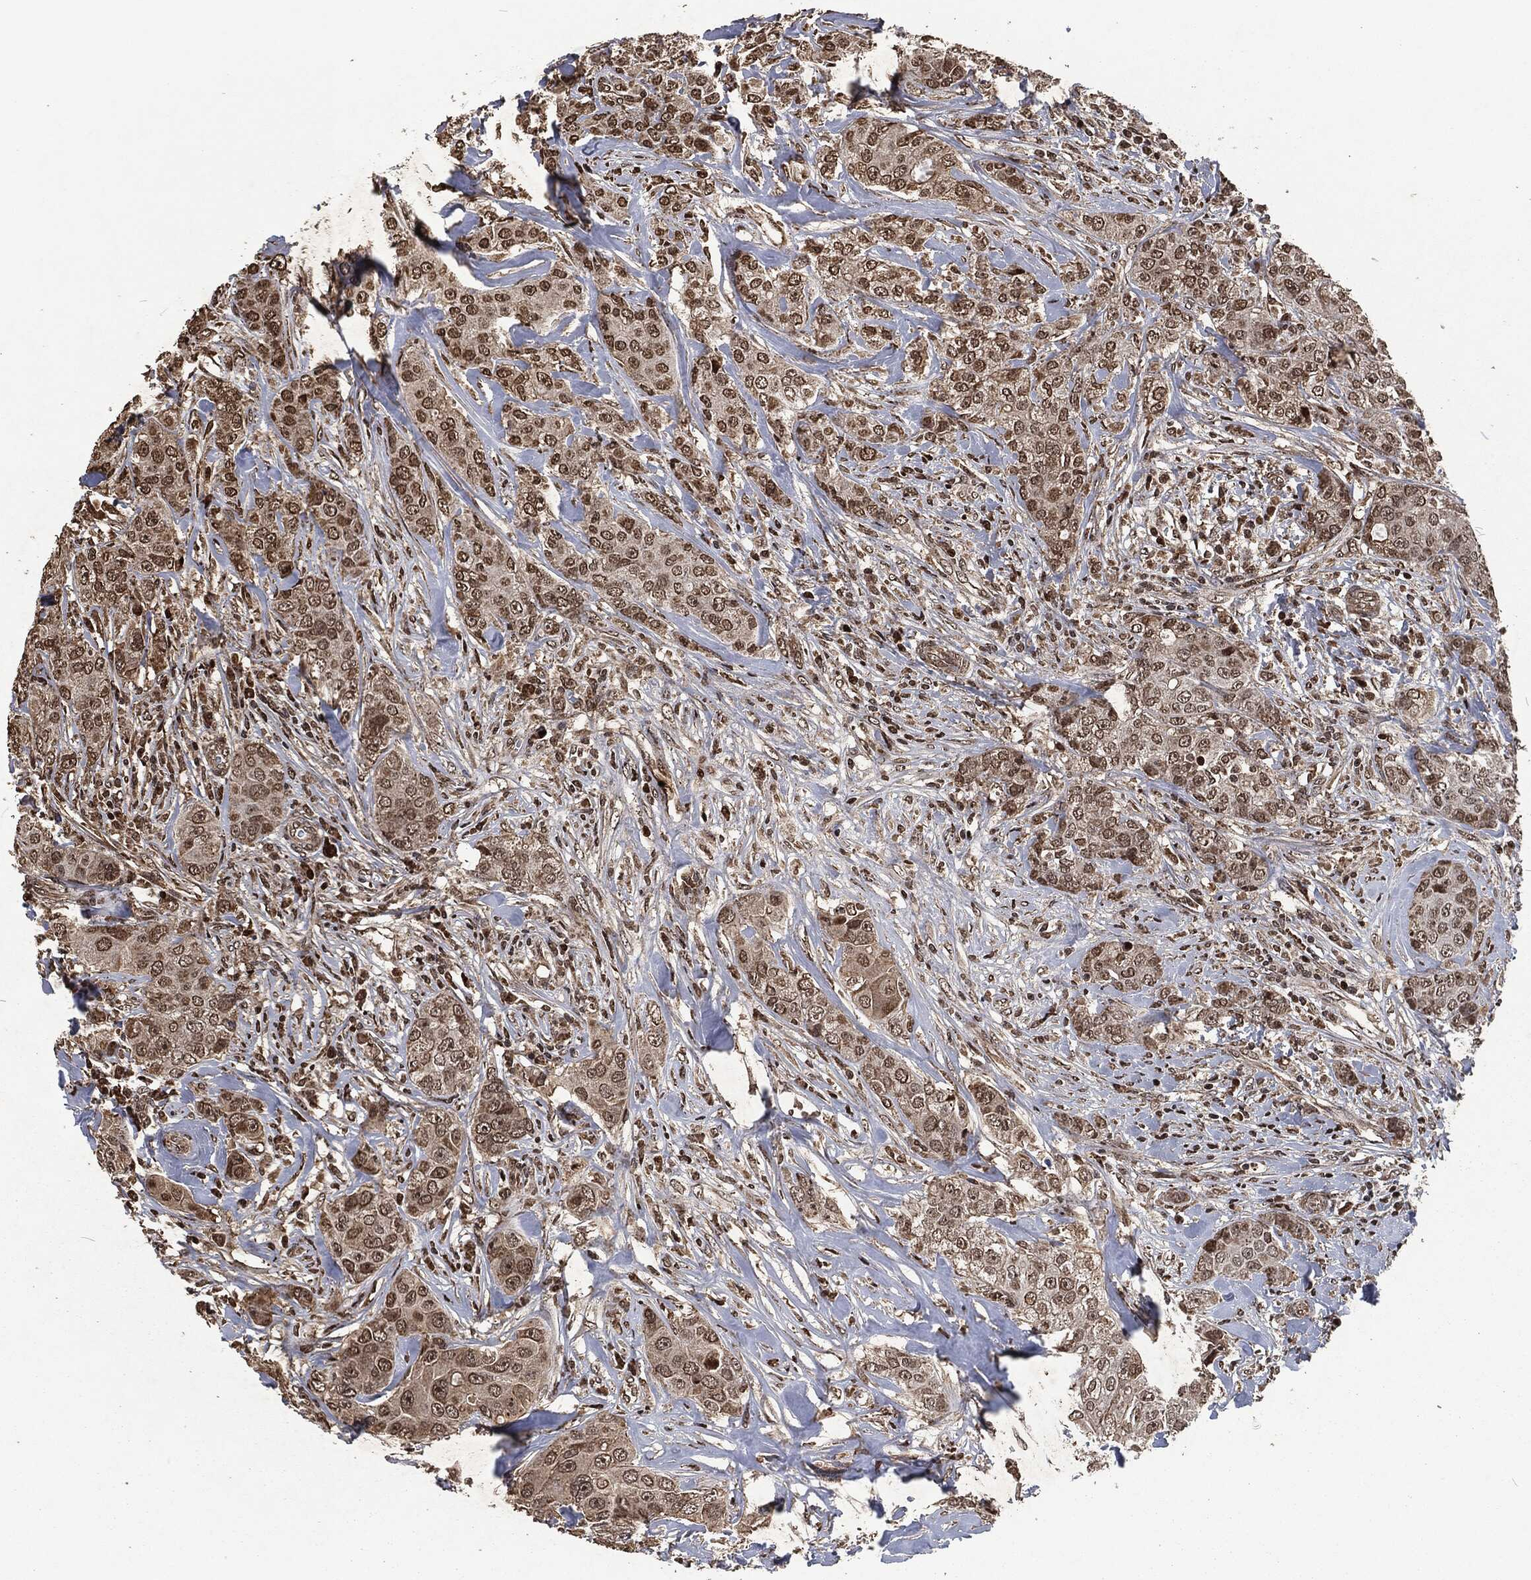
{"staining": {"intensity": "moderate", "quantity": "25%-75%", "location": "nuclear"}, "tissue": "breast cancer", "cell_type": "Tumor cells", "image_type": "cancer", "snomed": [{"axis": "morphology", "description": "Duct carcinoma"}, {"axis": "topography", "description": "Breast"}], "caption": "Intraductal carcinoma (breast) stained for a protein (brown) reveals moderate nuclear positive positivity in approximately 25%-75% of tumor cells.", "gene": "SNAI1", "patient": {"sex": "female", "age": 43}}